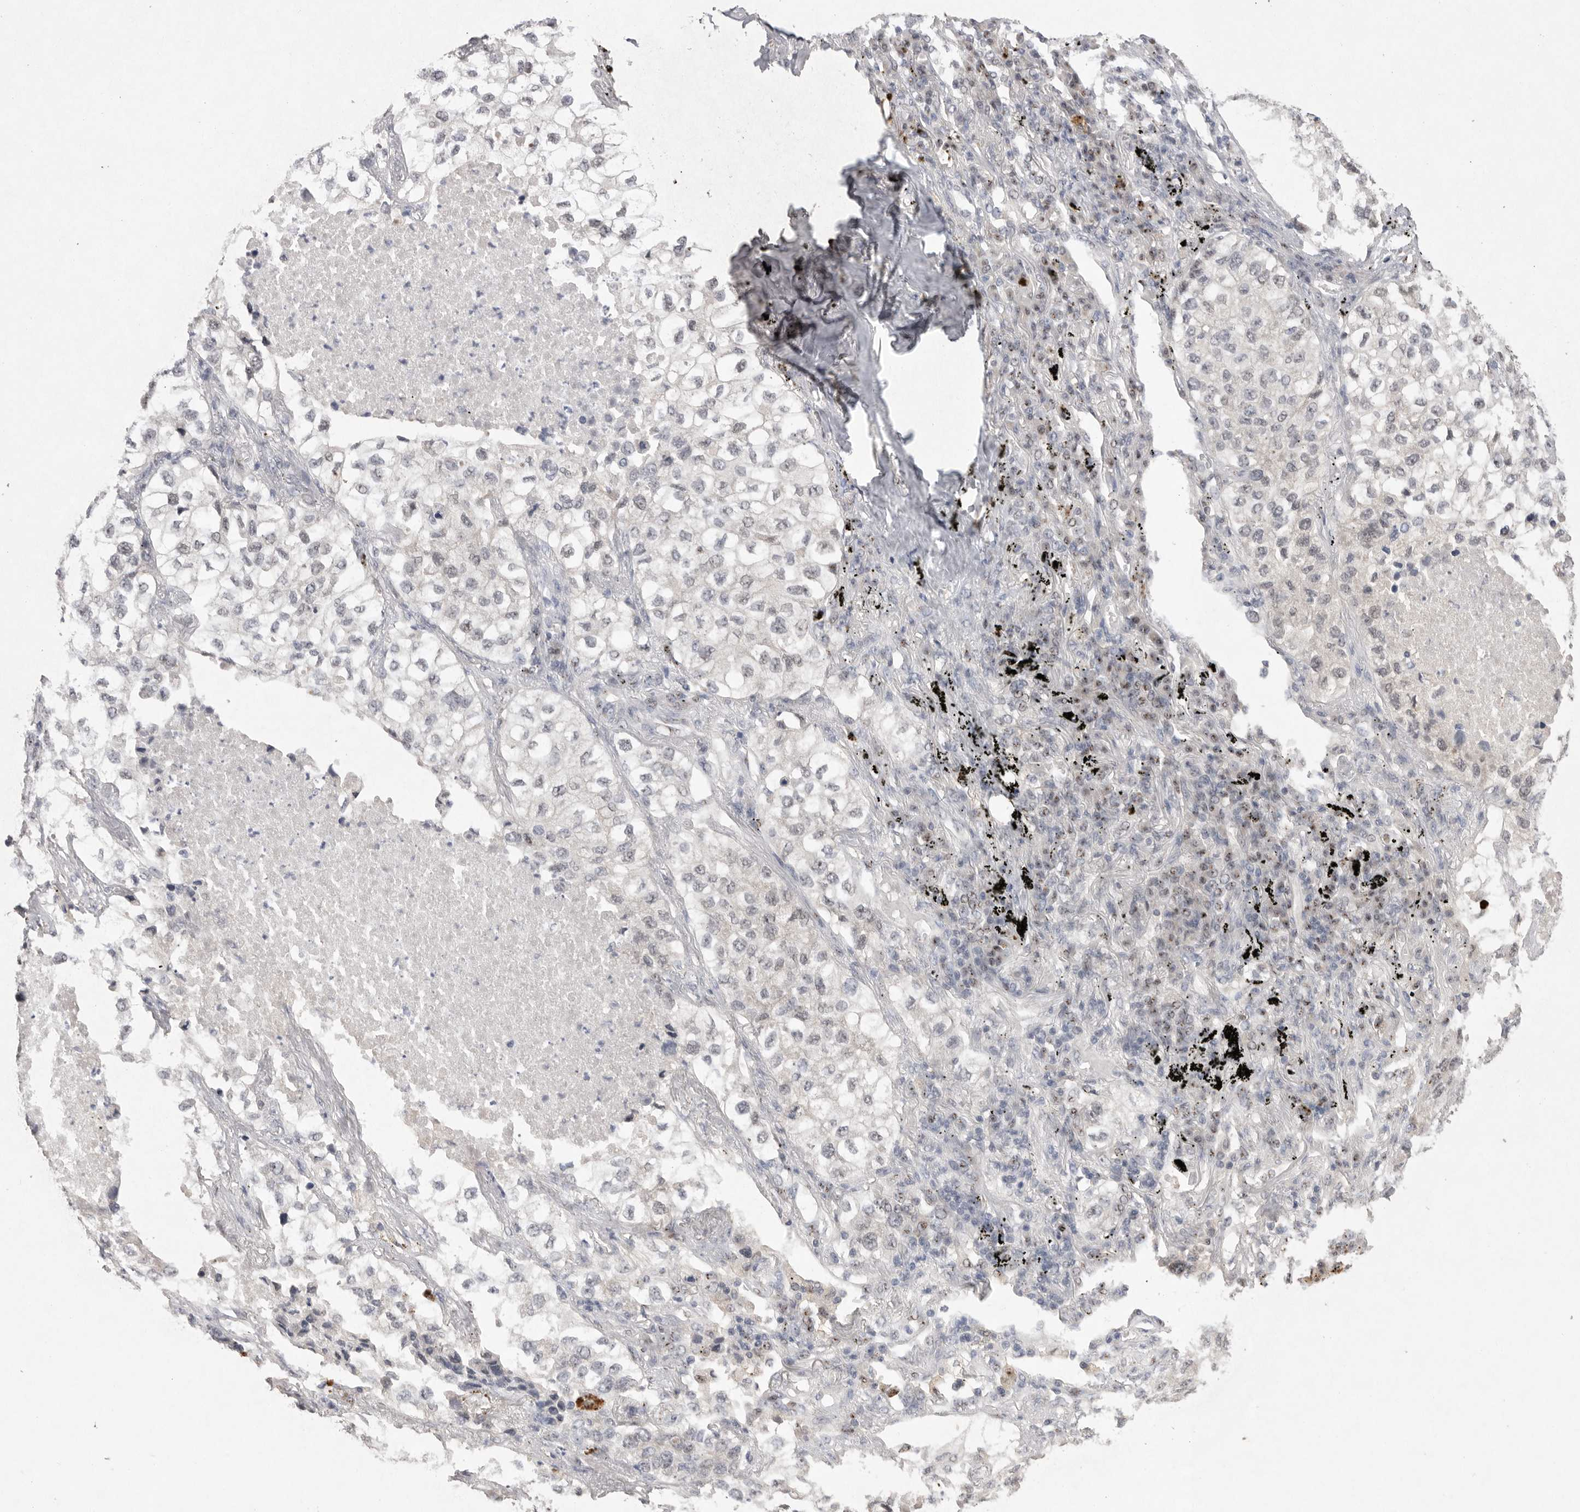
{"staining": {"intensity": "weak", "quantity": "<25%", "location": "nuclear"}, "tissue": "lung cancer", "cell_type": "Tumor cells", "image_type": "cancer", "snomed": [{"axis": "morphology", "description": "Adenocarcinoma, NOS"}, {"axis": "topography", "description": "Lung"}], "caption": "Photomicrograph shows no protein staining in tumor cells of adenocarcinoma (lung) tissue.", "gene": "HUS1", "patient": {"sex": "male", "age": 63}}